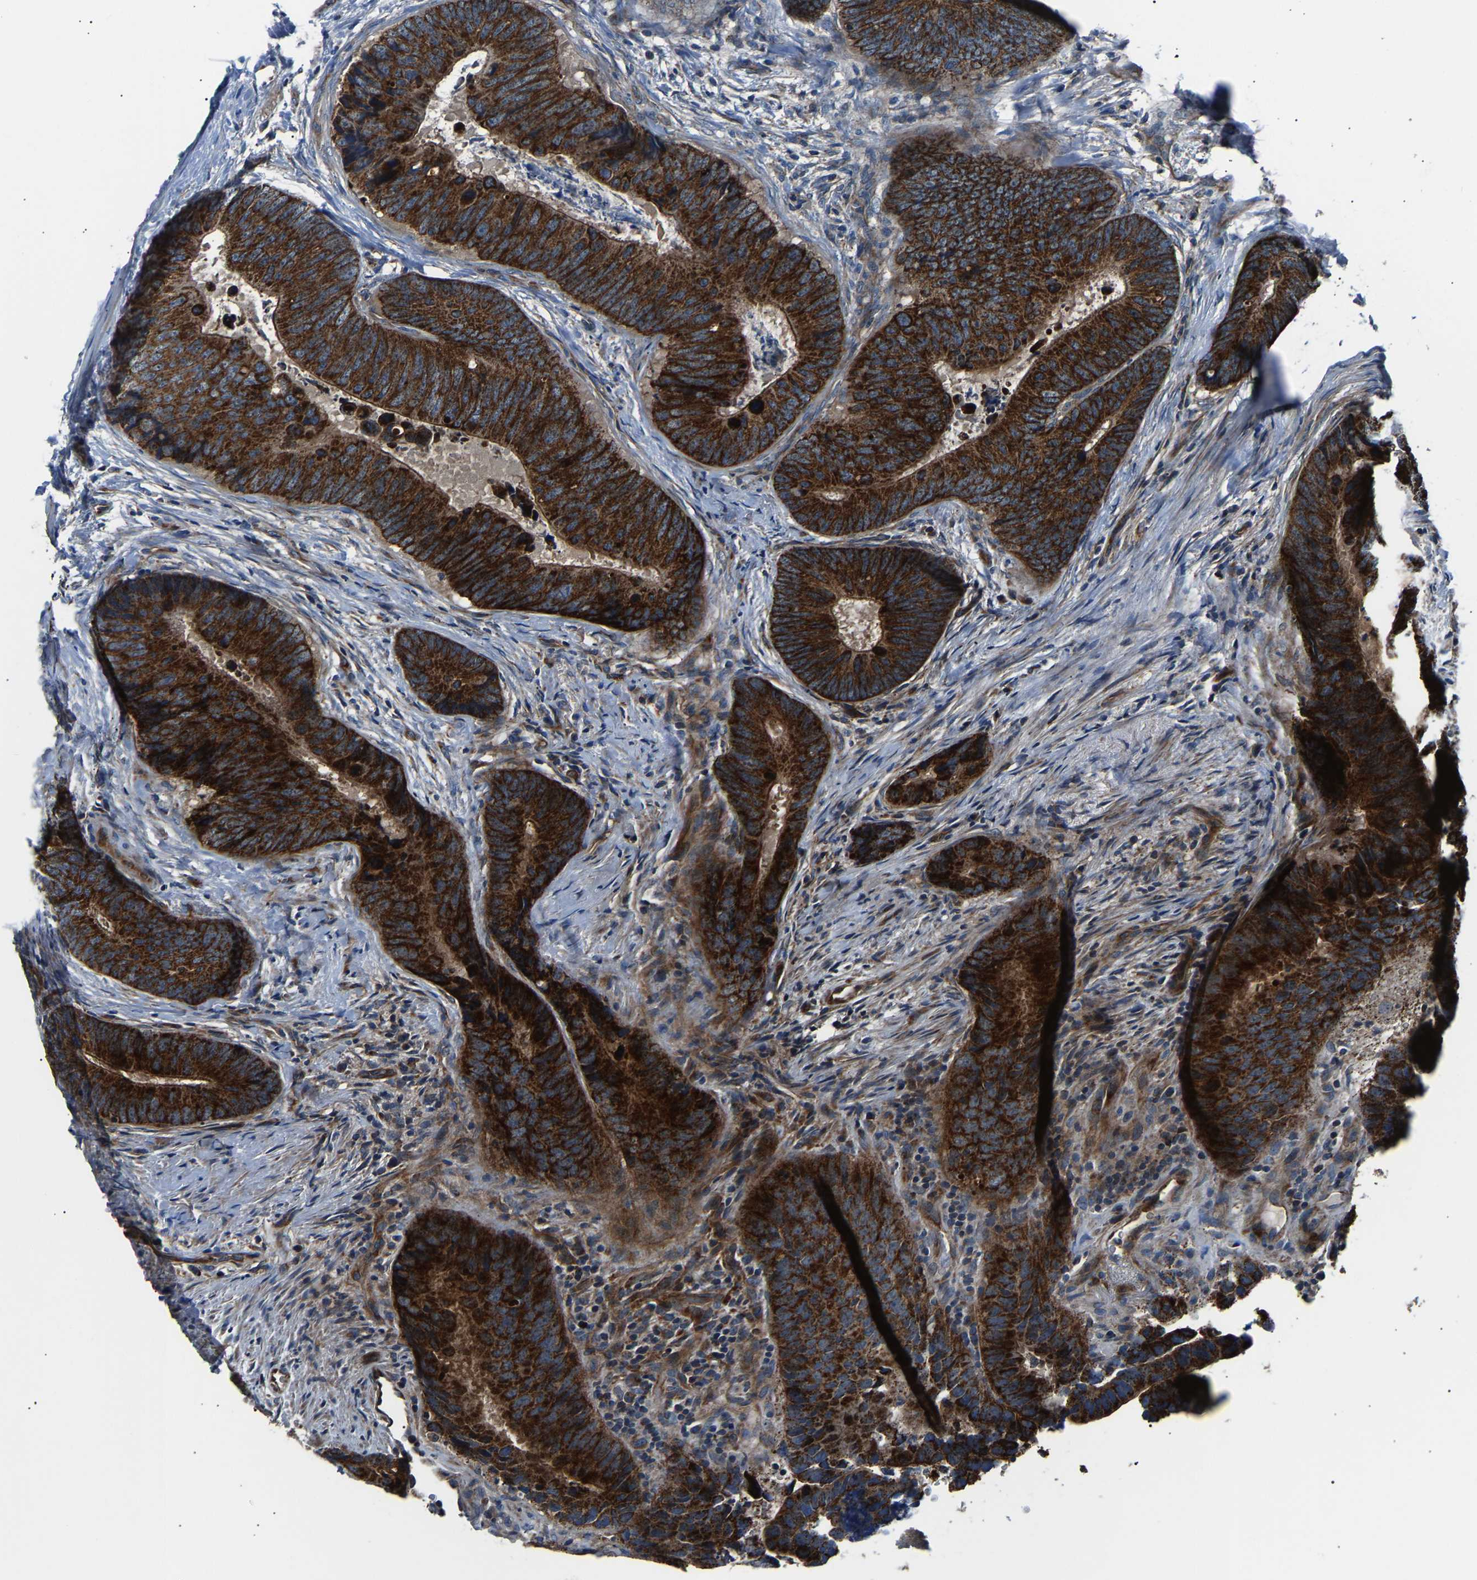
{"staining": {"intensity": "strong", "quantity": ">75%", "location": "cytoplasmic/membranous"}, "tissue": "colorectal cancer", "cell_type": "Tumor cells", "image_type": "cancer", "snomed": [{"axis": "morphology", "description": "Adenocarcinoma, NOS"}, {"axis": "topography", "description": "Colon"}], "caption": "Immunohistochemistry (IHC) of human colorectal cancer displays high levels of strong cytoplasmic/membranous staining in approximately >75% of tumor cells.", "gene": "GGCT", "patient": {"sex": "male", "age": 56}}